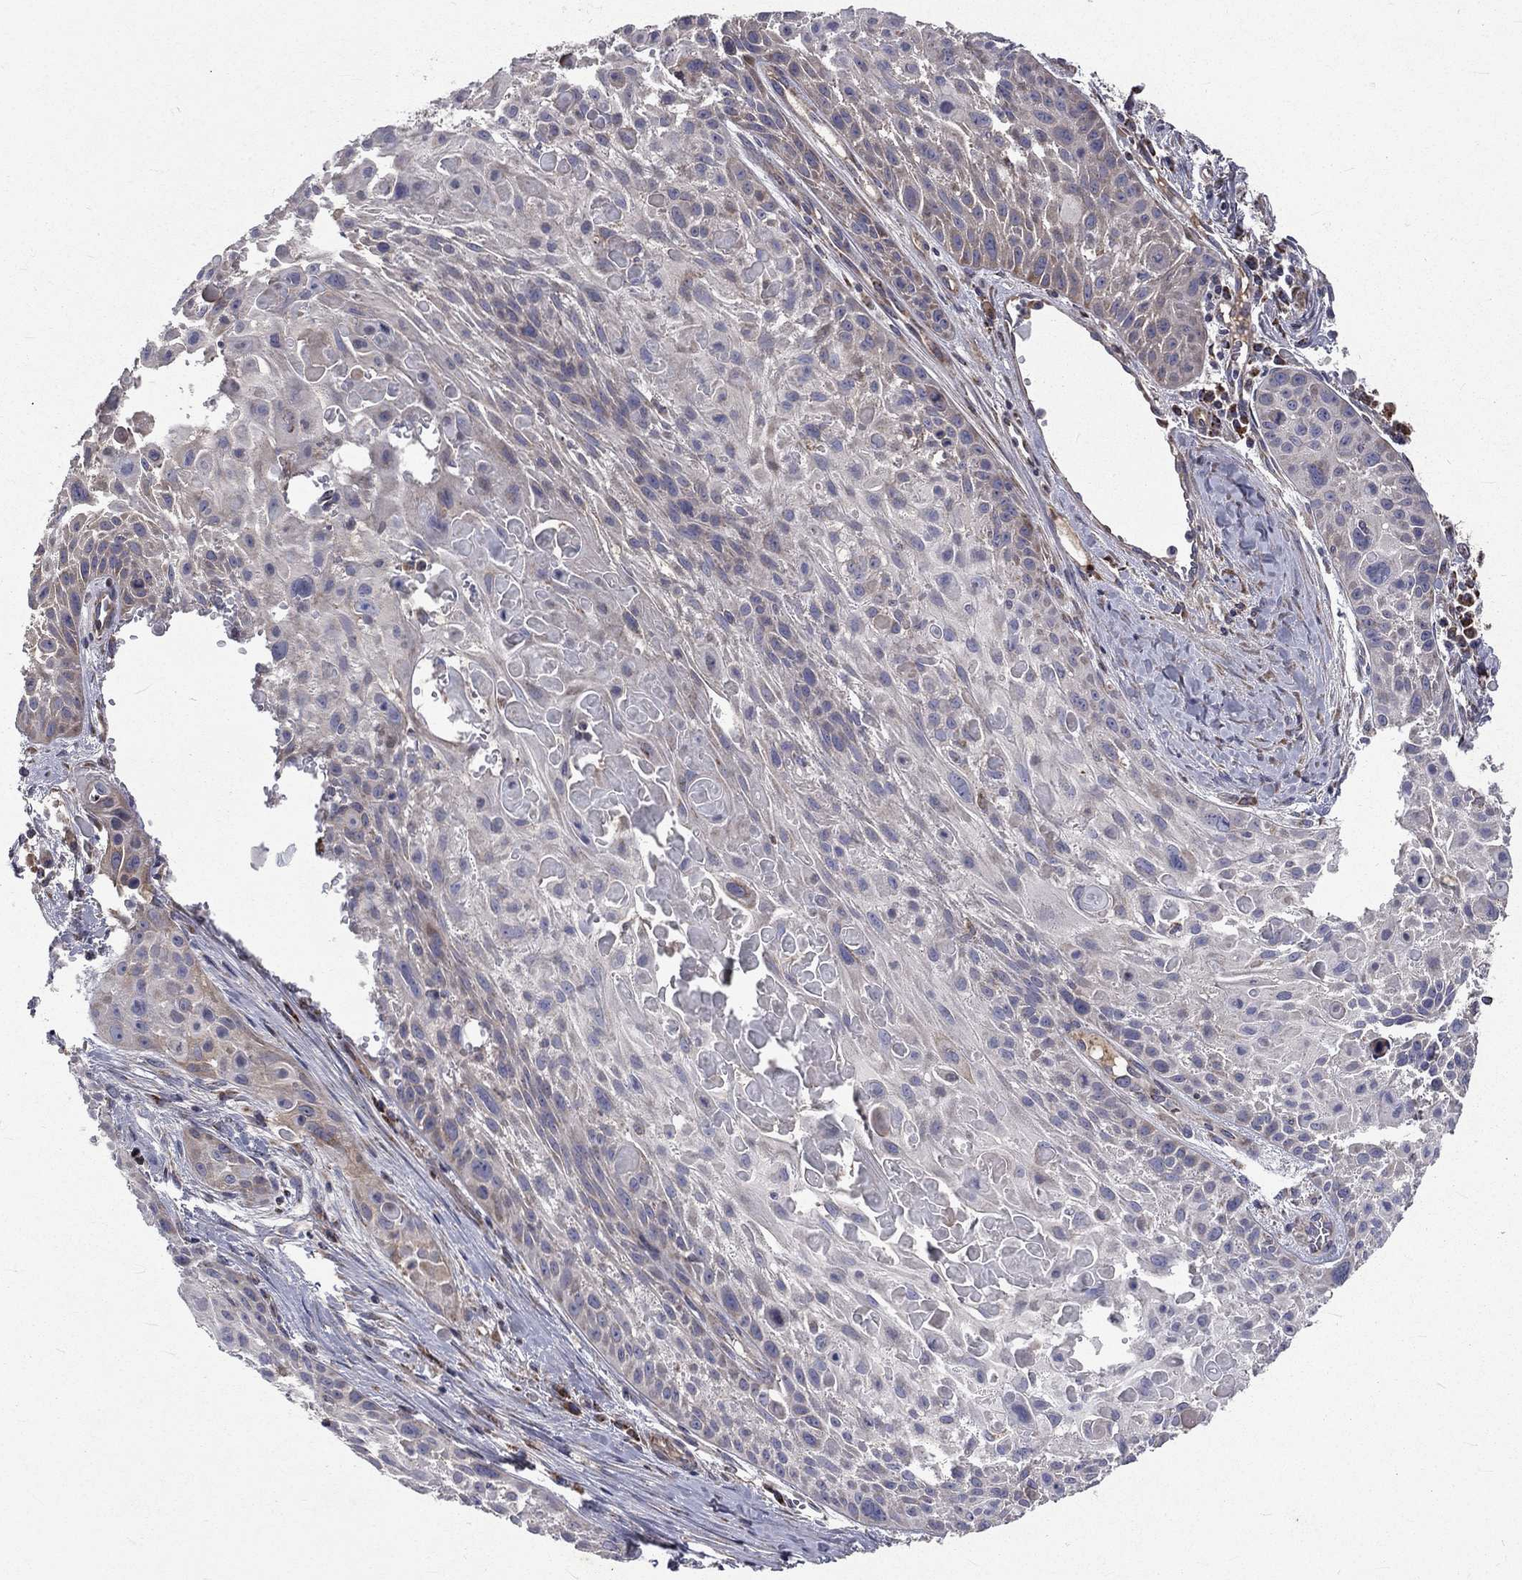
{"staining": {"intensity": "negative", "quantity": "none", "location": "none"}, "tissue": "skin cancer", "cell_type": "Tumor cells", "image_type": "cancer", "snomed": [{"axis": "morphology", "description": "Squamous cell carcinoma, NOS"}, {"axis": "topography", "description": "Skin"}, {"axis": "topography", "description": "Anal"}], "caption": "Skin cancer stained for a protein using IHC demonstrates no expression tumor cells.", "gene": "GPD1", "patient": {"sex": "female", "age": 75}}